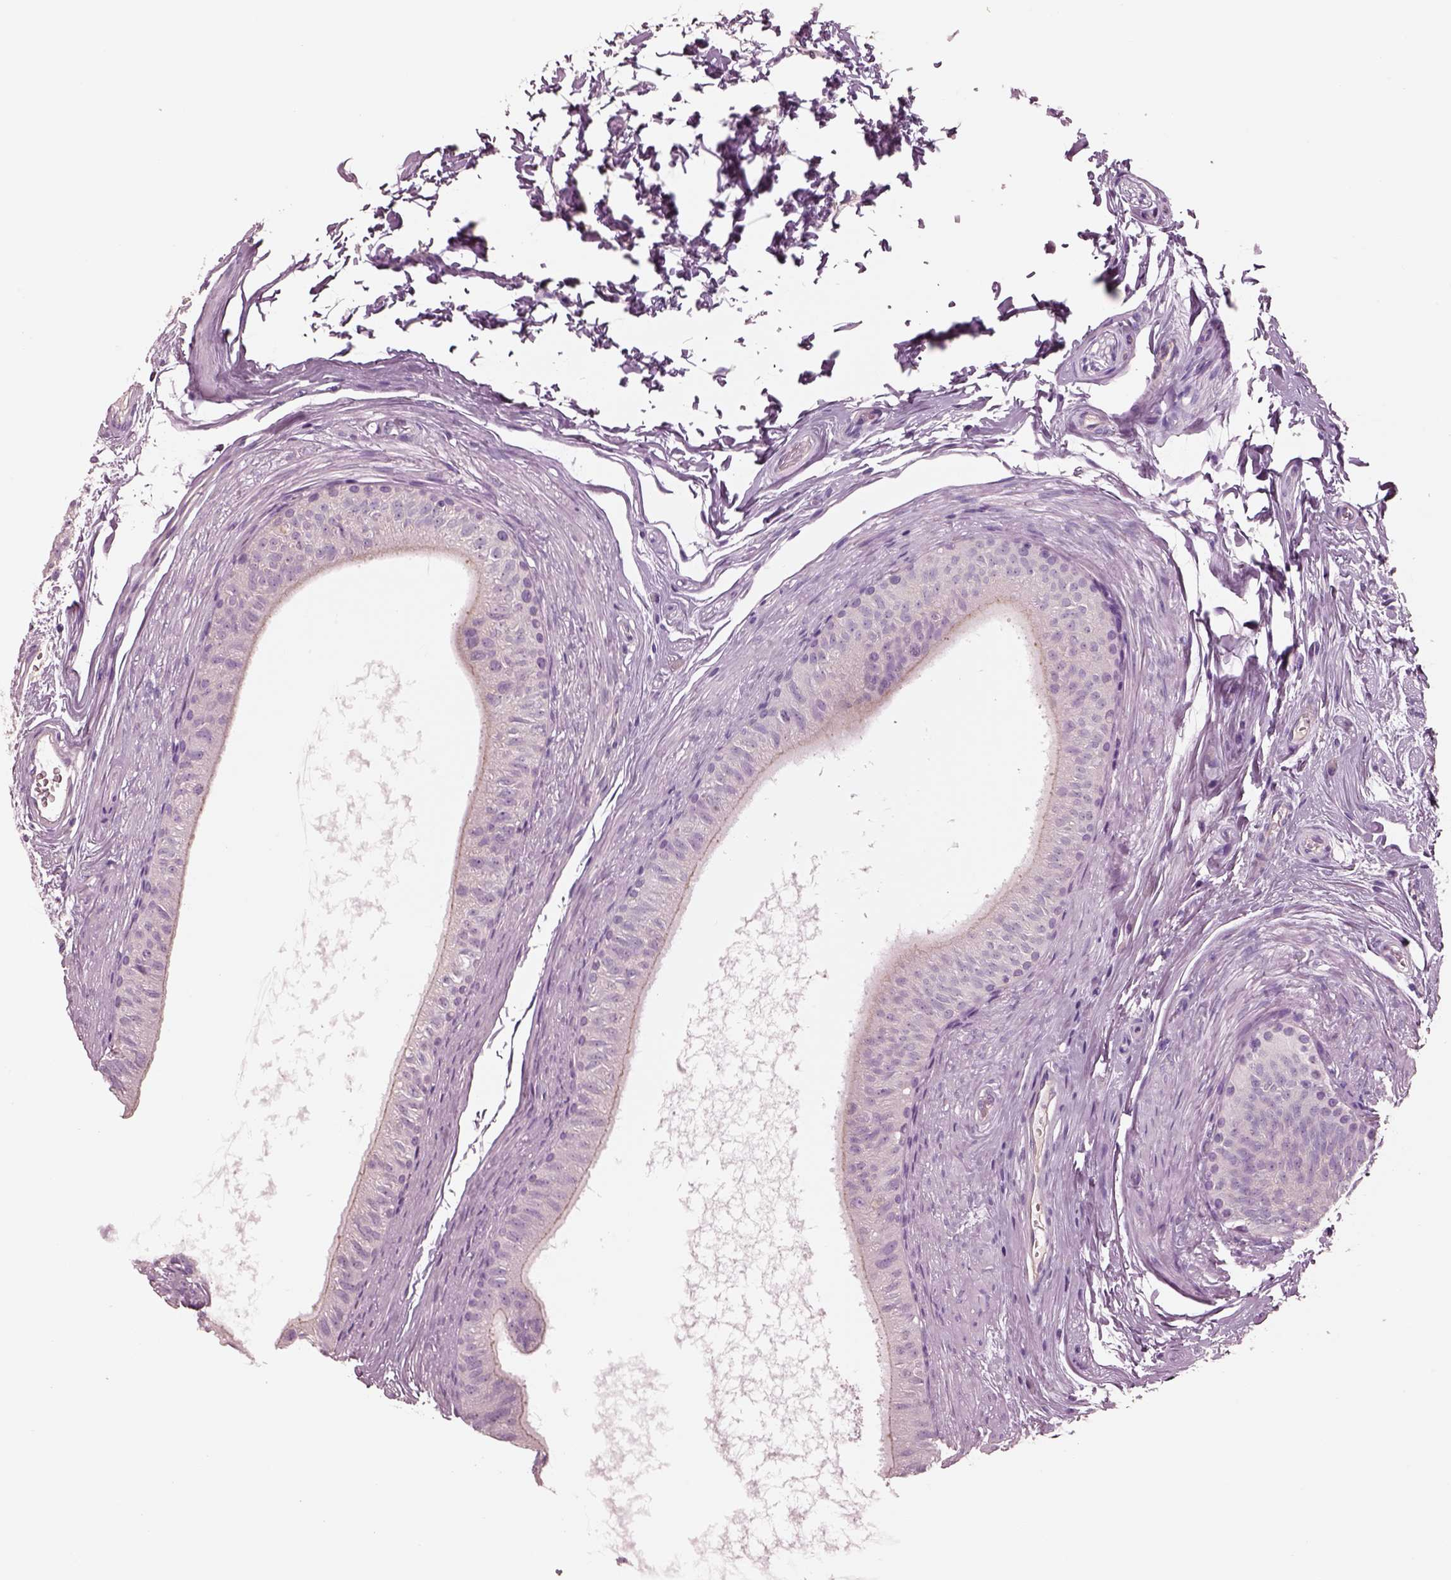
{"staining": {"intensity": "negative", "quantity": "none", "location": "none"}, "tissue": "epididymis", "cell_type": "Glandular cells", "image_type": "normal", "snomed": [{"axis": "morphology", "description": "Normal tissue, NOS"}, {"axis": "topography", "description": "Epididymis"}], "caption": "This is an immunohistochemistry (IHC) histopathology image of unremarkable human epididymis. There is no expression in glandular cells.", "gene": "IGLL1", "patient": {"sex": "male", "age": 36}}